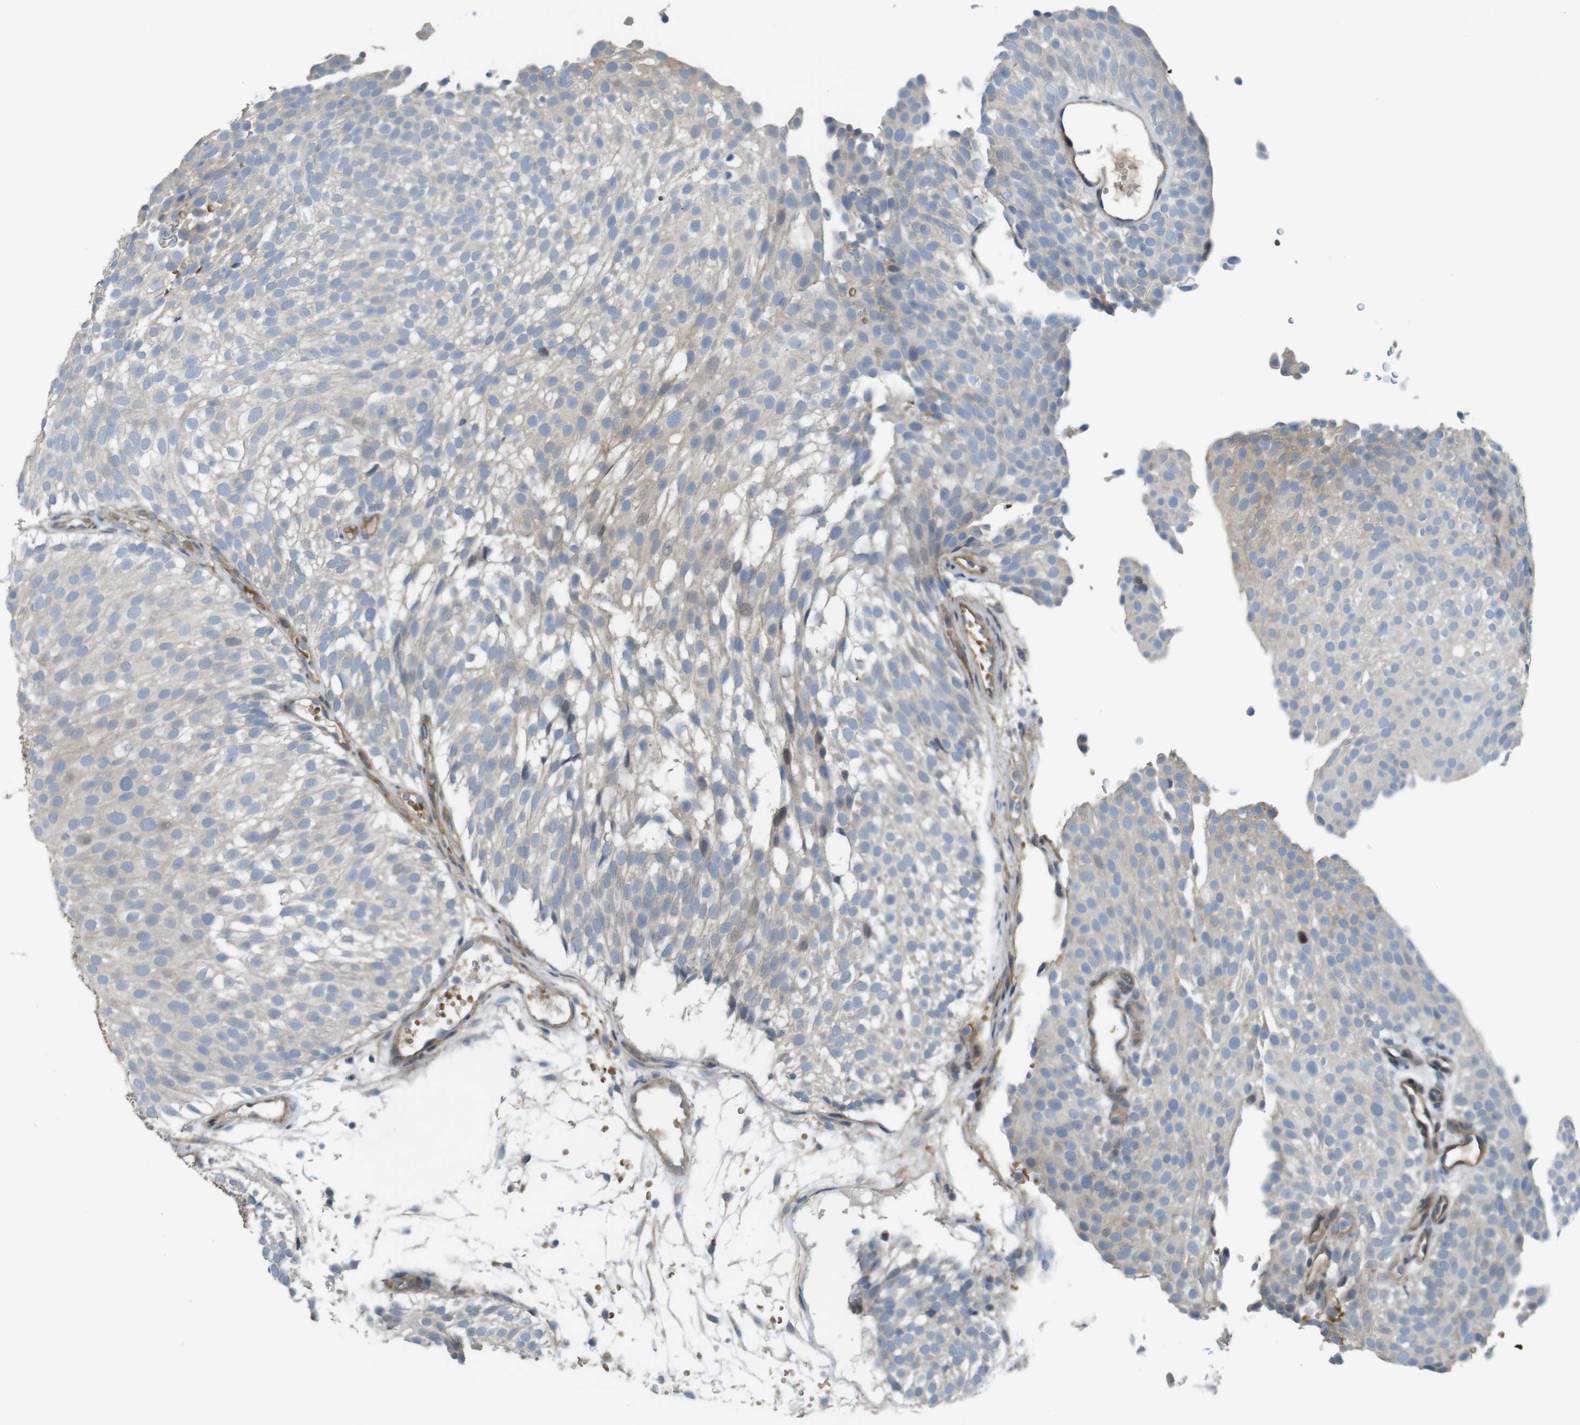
{"staining": {"intensity": "weak", "quantity": "<25%", "location": "cytoplasmic/membranous"}, "tissue": "urothelial cancer", "cell_type": "Tumor cells", "image_type": "cancer", "snomed": [{"axis": "morphology", "description": "Urothelial carcinoma, Low grade"}, {"axis": "topography", "description": "Urinary bladder"}], "caption": "Immunohistochemical staining of urothelial cancer displays no significant positivity in tumor cells. The staining is performed using DAB brown chromogen with nuclei counter-stained in using hematoxylin.", "gene": "ABHD15", "patient": {"sex": "male", "age": 78}}